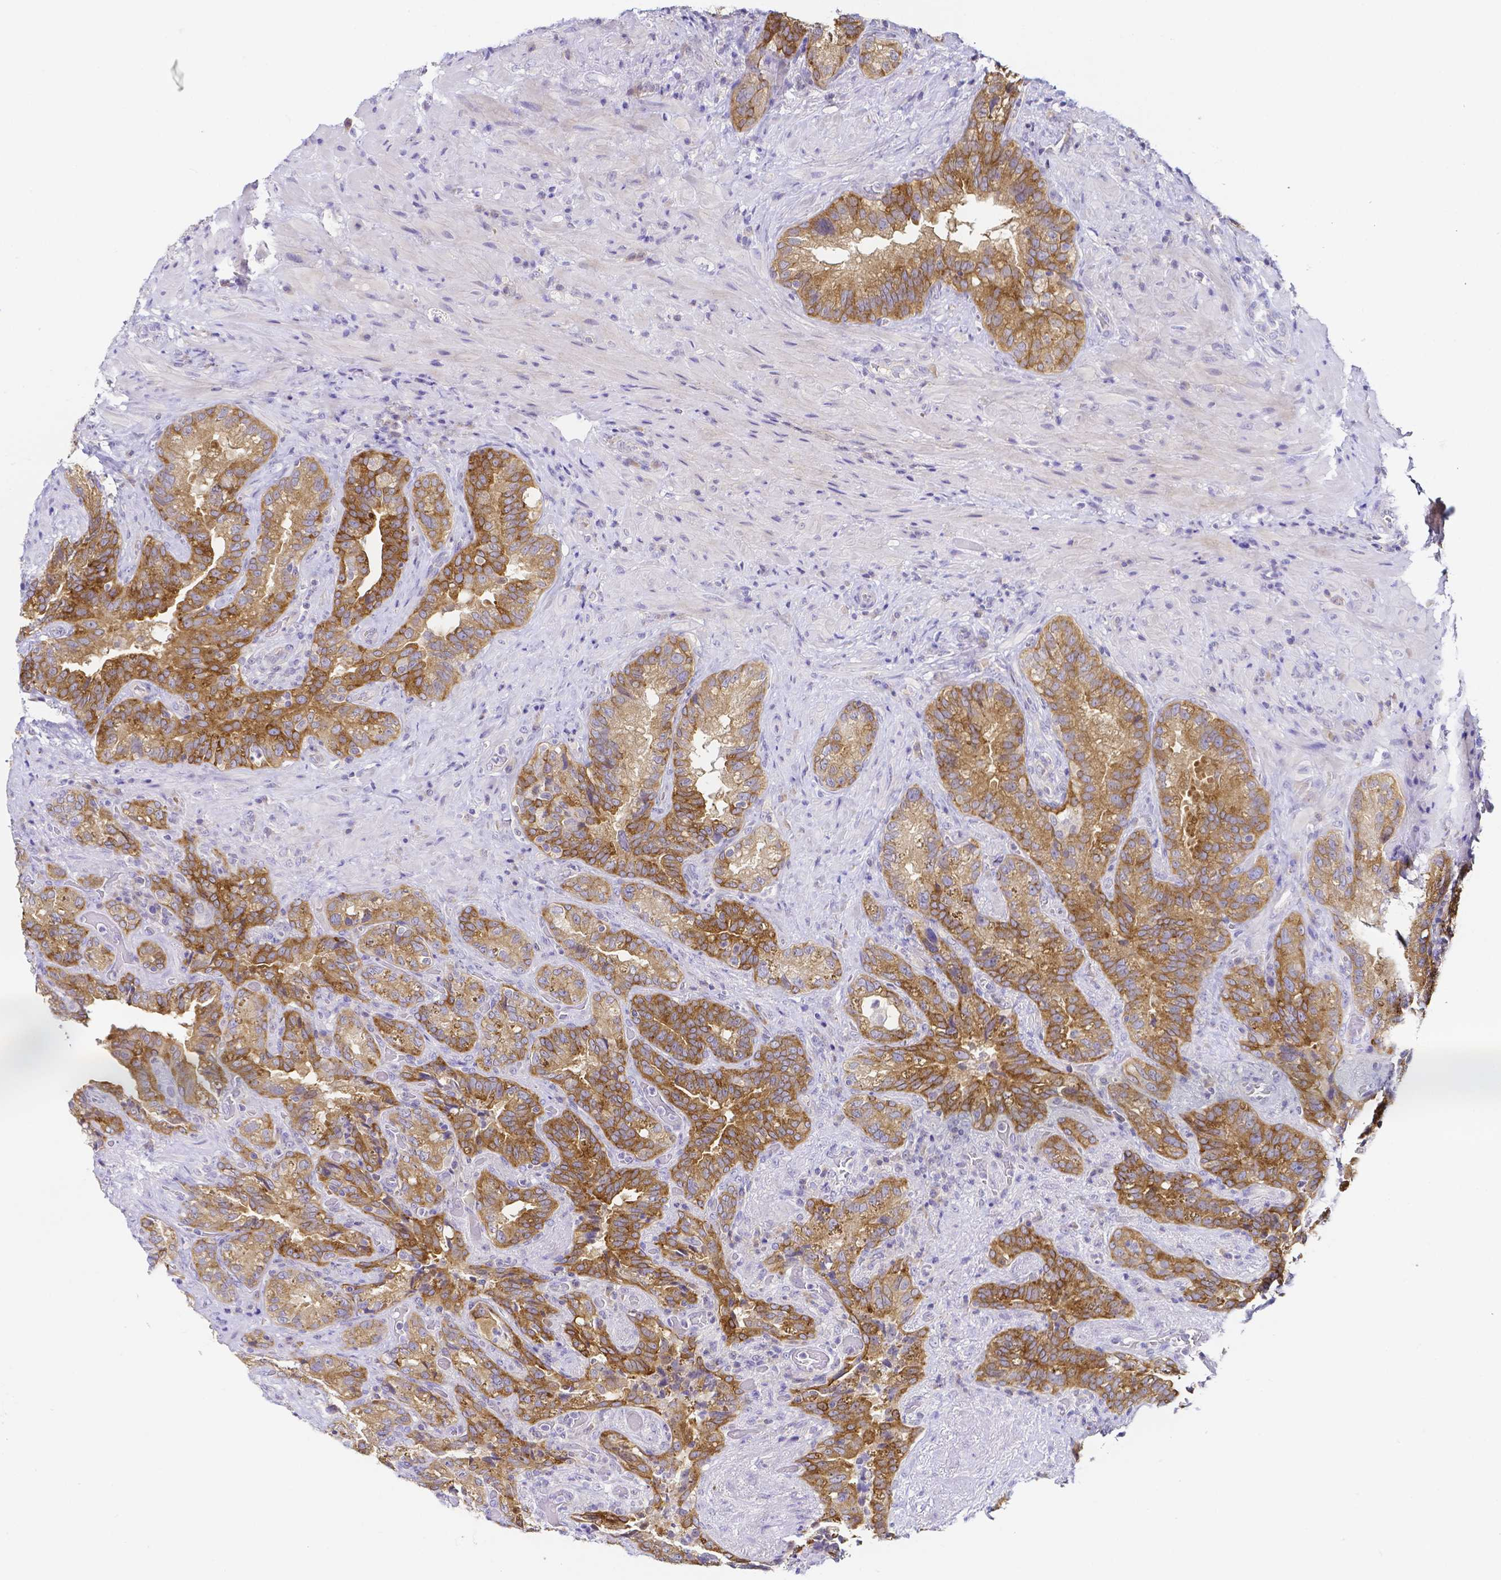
{"staining": {"intensity": "moderate", "quantity": ">75%", "location": "cytoplasmic/membranous"}, "tissue": "seminal vesicle", "cell_type": "Glandular cells", "image_type": "normal", "snomed": [{"axis": "morphology", "description": "Normal tissue, NOS"}, {"axis": "topography", "description": "Seminal veicle"}], "caption": "Immunohistochemistry (IHC) (DAB) staining of benign seminal vesicle shows moderate cytoplasmic/membranous protein staining in approximately >75% of glandular cells.", "gene": "PKP3", "patient": {"sex": "male", "age": 68}}